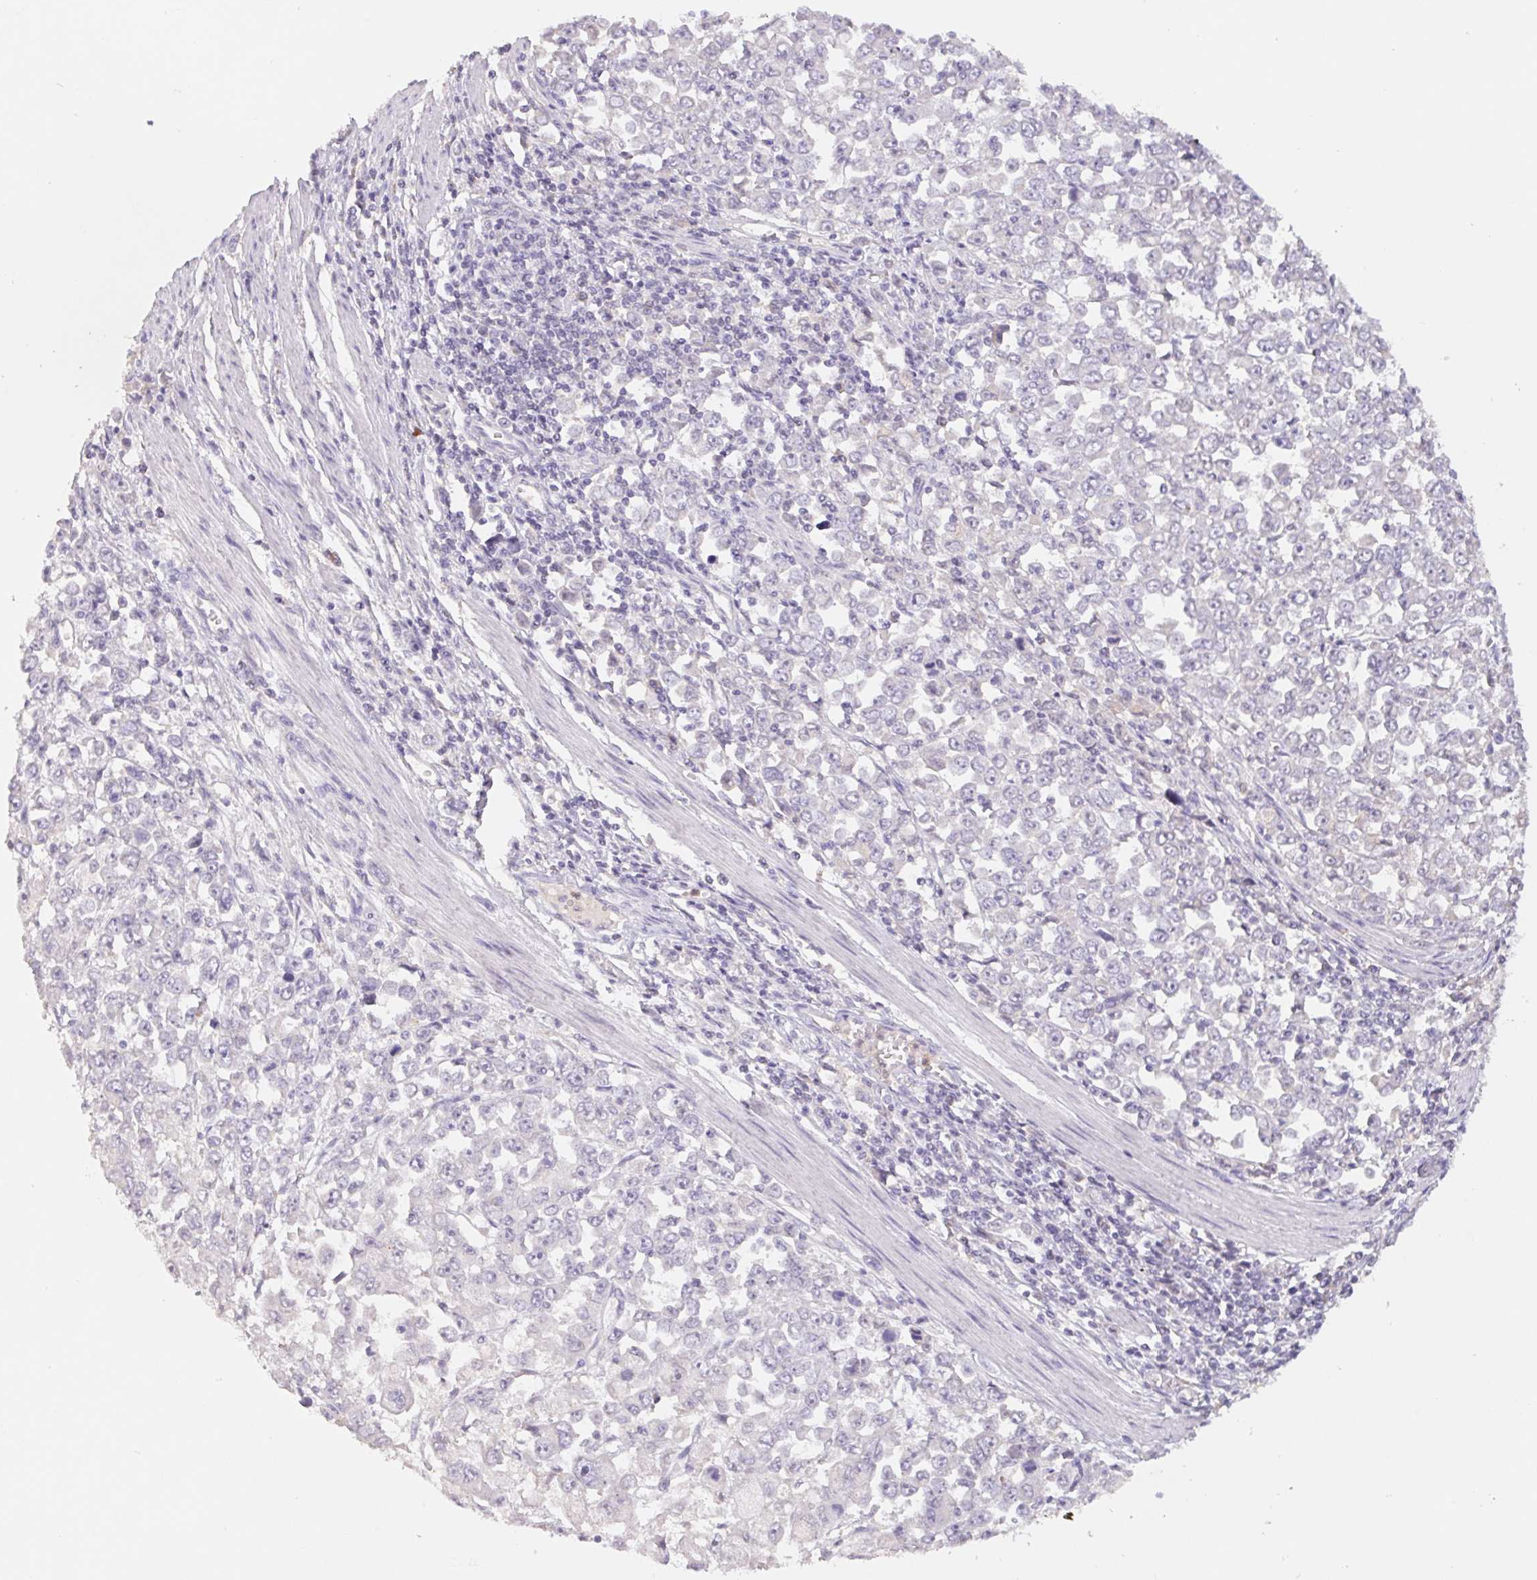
{"staining": {"intensity": "negative", "quantity": "none", "location": "none"}, "tissue": "stomach cancer", "cell_type": "Tumor cells", "image_type": "cancer", "snomed": [{"axis": "morphology", "description": "Adenocarcinoma, NOS"}, {"axis": "topography", "description": "Stomach, upper"}], "caption": "An immunohistochemistry histopathology image of stomach cancer is shown. There is no staining in tumor cells of stomach cancer.", "gene": "PNMA8B", "patient": {"sex": "male", "age": 70}}